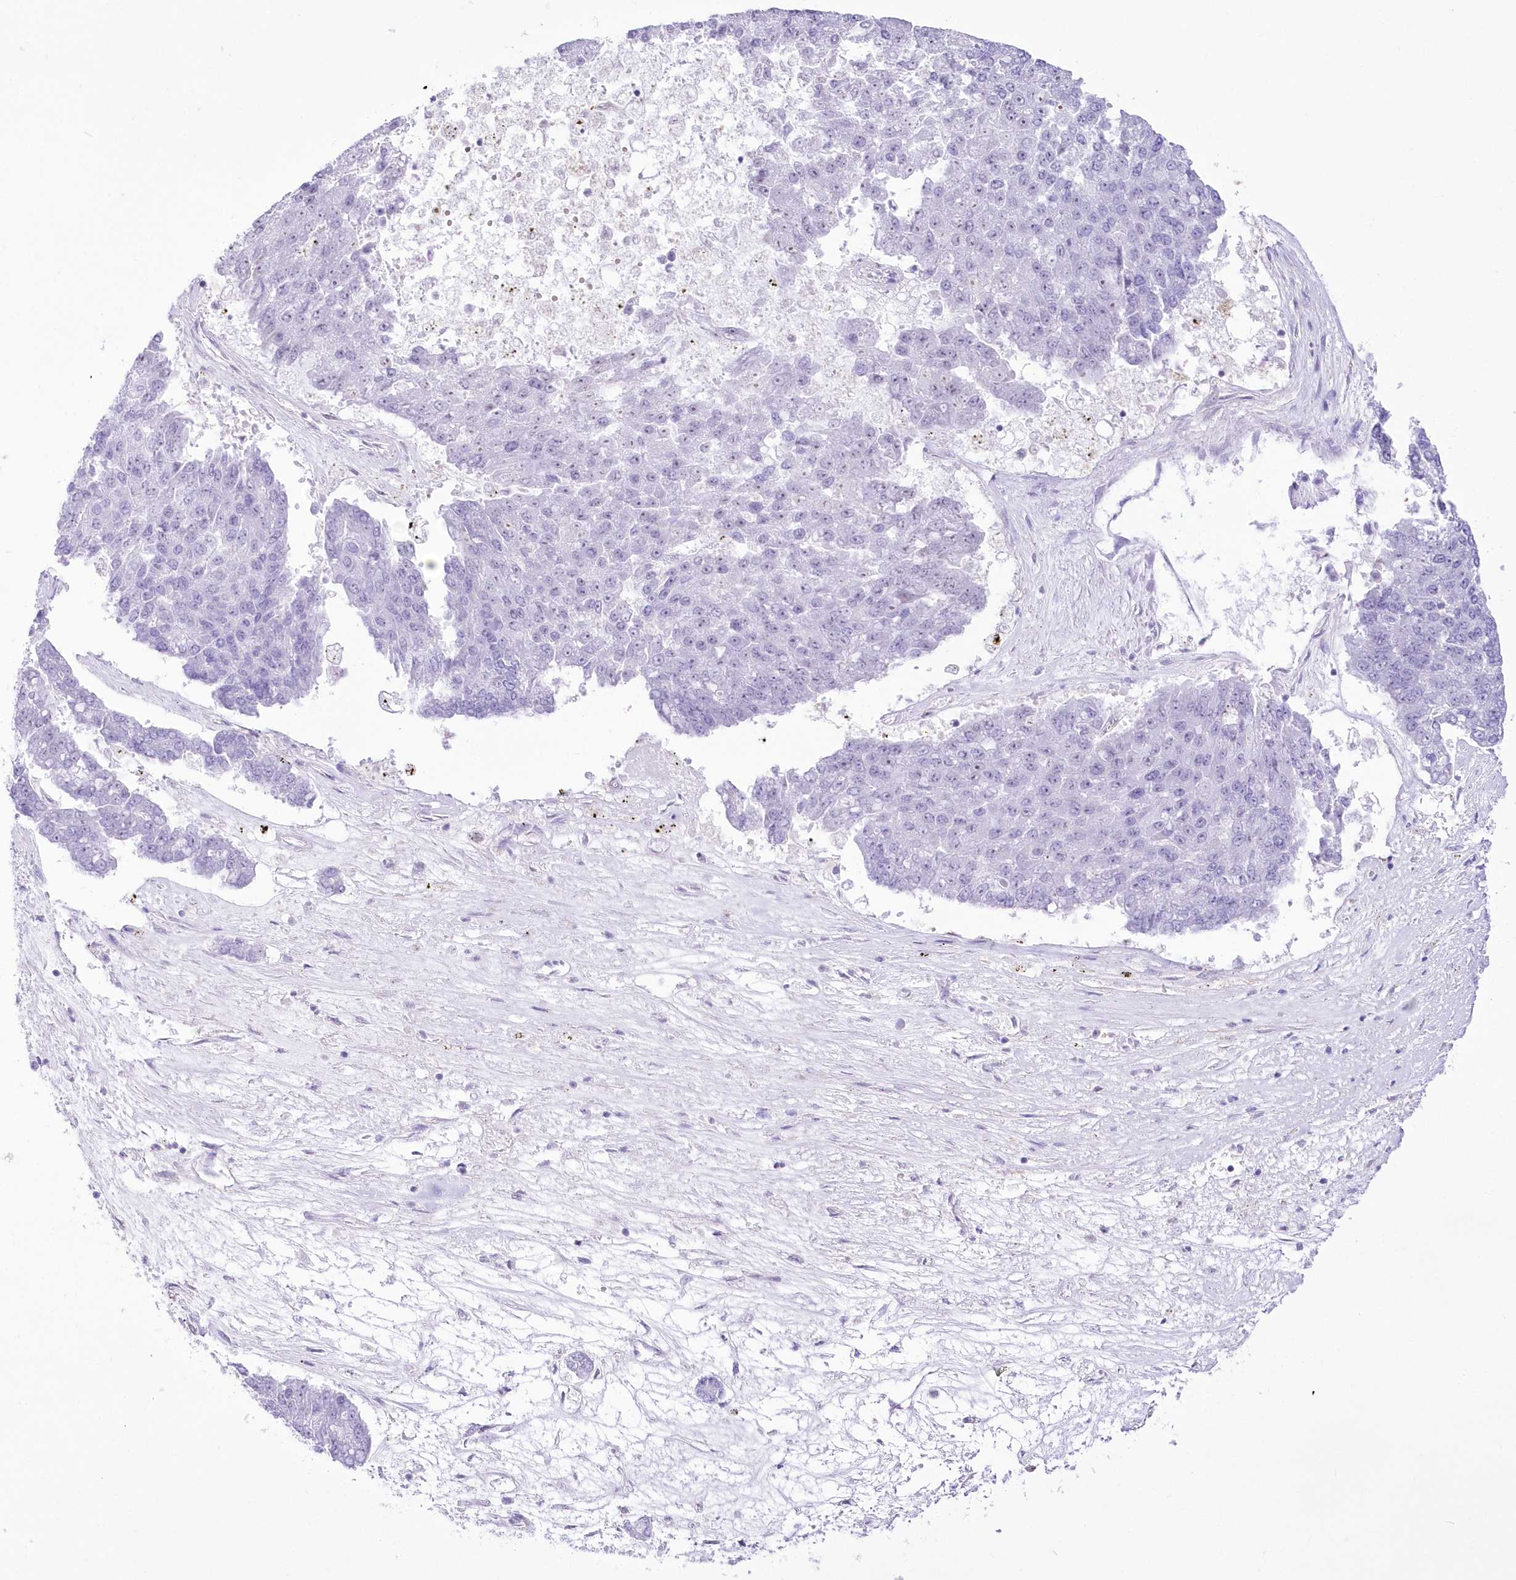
{"staining": {"intensity": "negative", "quantity": "none", "location": "none"}, "tissue": "pancreatic cancer", "cell_type": "Tumor cells", "image_type": "cancer", "snomed": [{"axis": "morphology", "description": "Adenocarcinoma, NOS"}, {"axis": "topography", "description": "Pancreas"}], "caption": "DAB (3,3'-diaminobenzidine) immunohistochemical staining of pancreatic cancer (adenocarcinoma) reveals no significant staining in tumor cells.", "gene": "UBA6", "patient": {"sex": "male", "age": 50}}